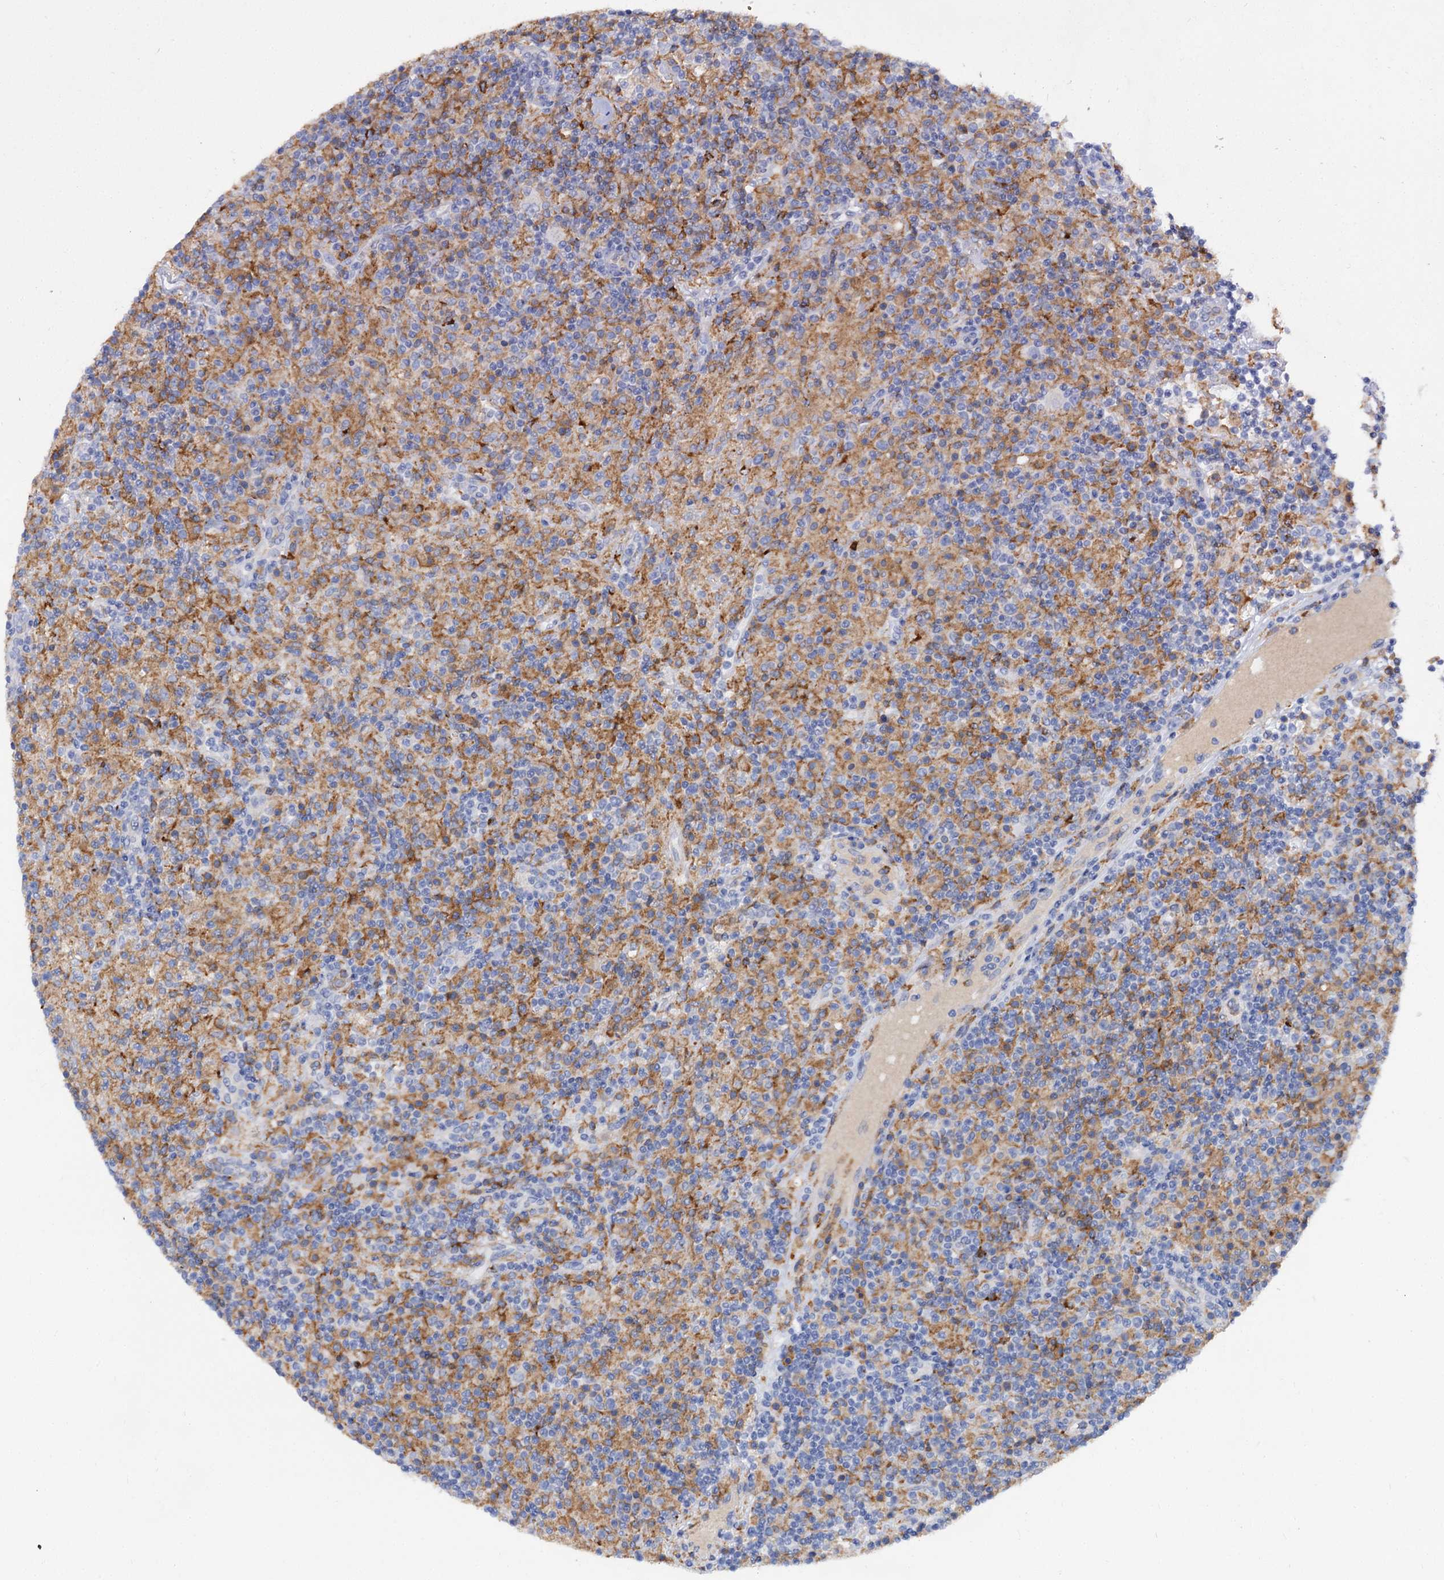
{"staining": {"intensity": "negative", "quantity": "none", "location": "none"}, "tissue": "lymphoma", "cell_type": "Tumor cells", "image_type": "cancer", "snomed": [{"axis": "morphology", "description": "Hodgkin's disease, NOS"}, {"axis": "topography", "description": "Lymph node"}], "caption": "Immunohistochemical staining of human lymphoma shows no significant staining in tumor cells.", "gene": "HVCN1", "patient": {"sex": "male", "age": 70}}